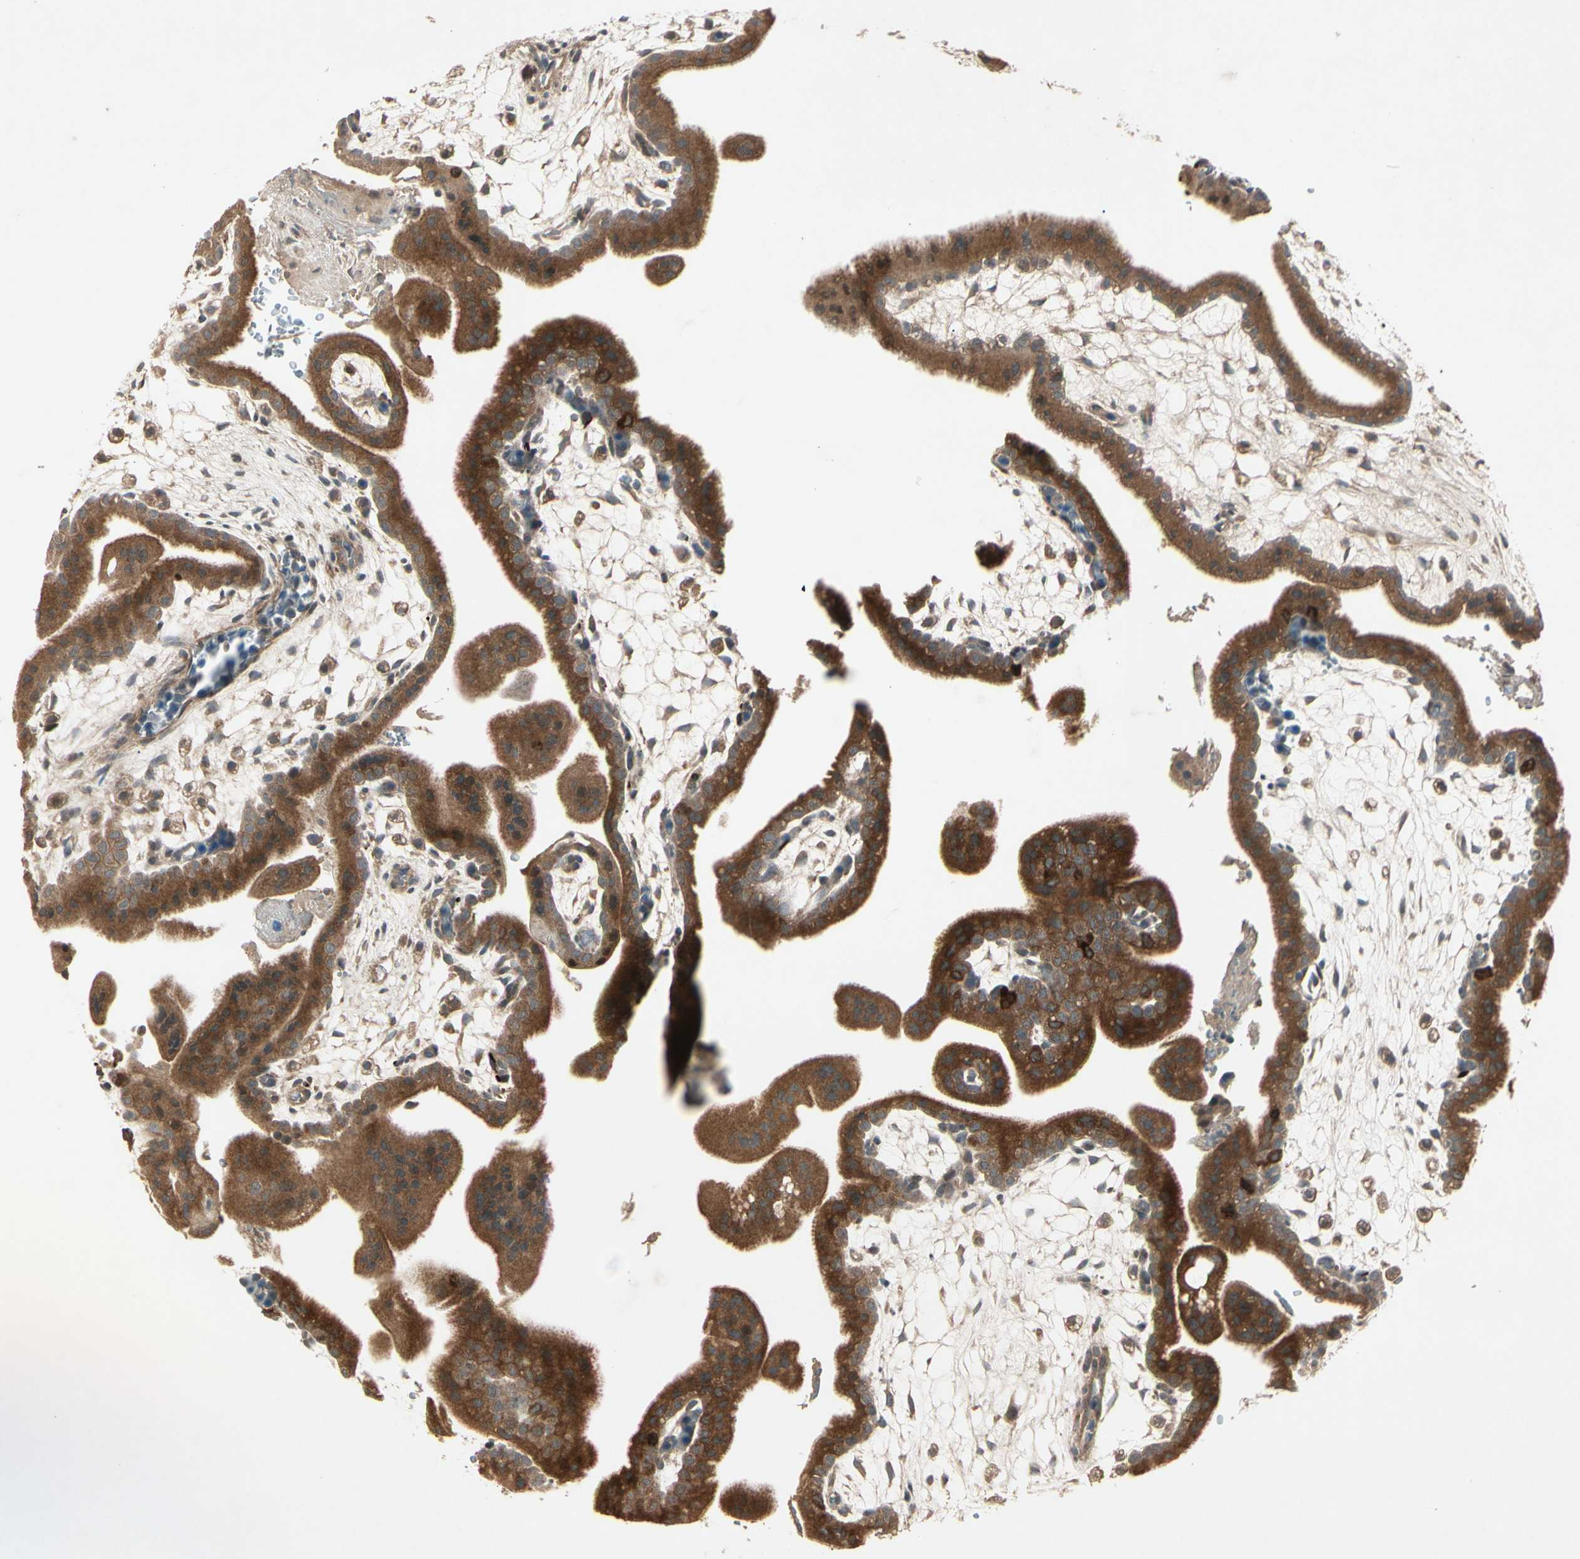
{"staining": {"intensity": "strong", "quantity": ">75%", "location": "cytoplasmic/membranous"}, "tissue": "placenta", "cell_type": "Trophoblastic cells", "image_type": "normal", "snomed": [{"axis": "morphology", "description": "Normal tissue, NOS"}, {"axis": "topography", "description": "Placenta"}], "caption": "Protein expression by IHC reveals strong cytoplasmic/membranous positivity in about >75% of trophoblastic cells in unremarkable placenta.", "gene": "FHDC1", "patient": {"sex": "female", "age": 35}}